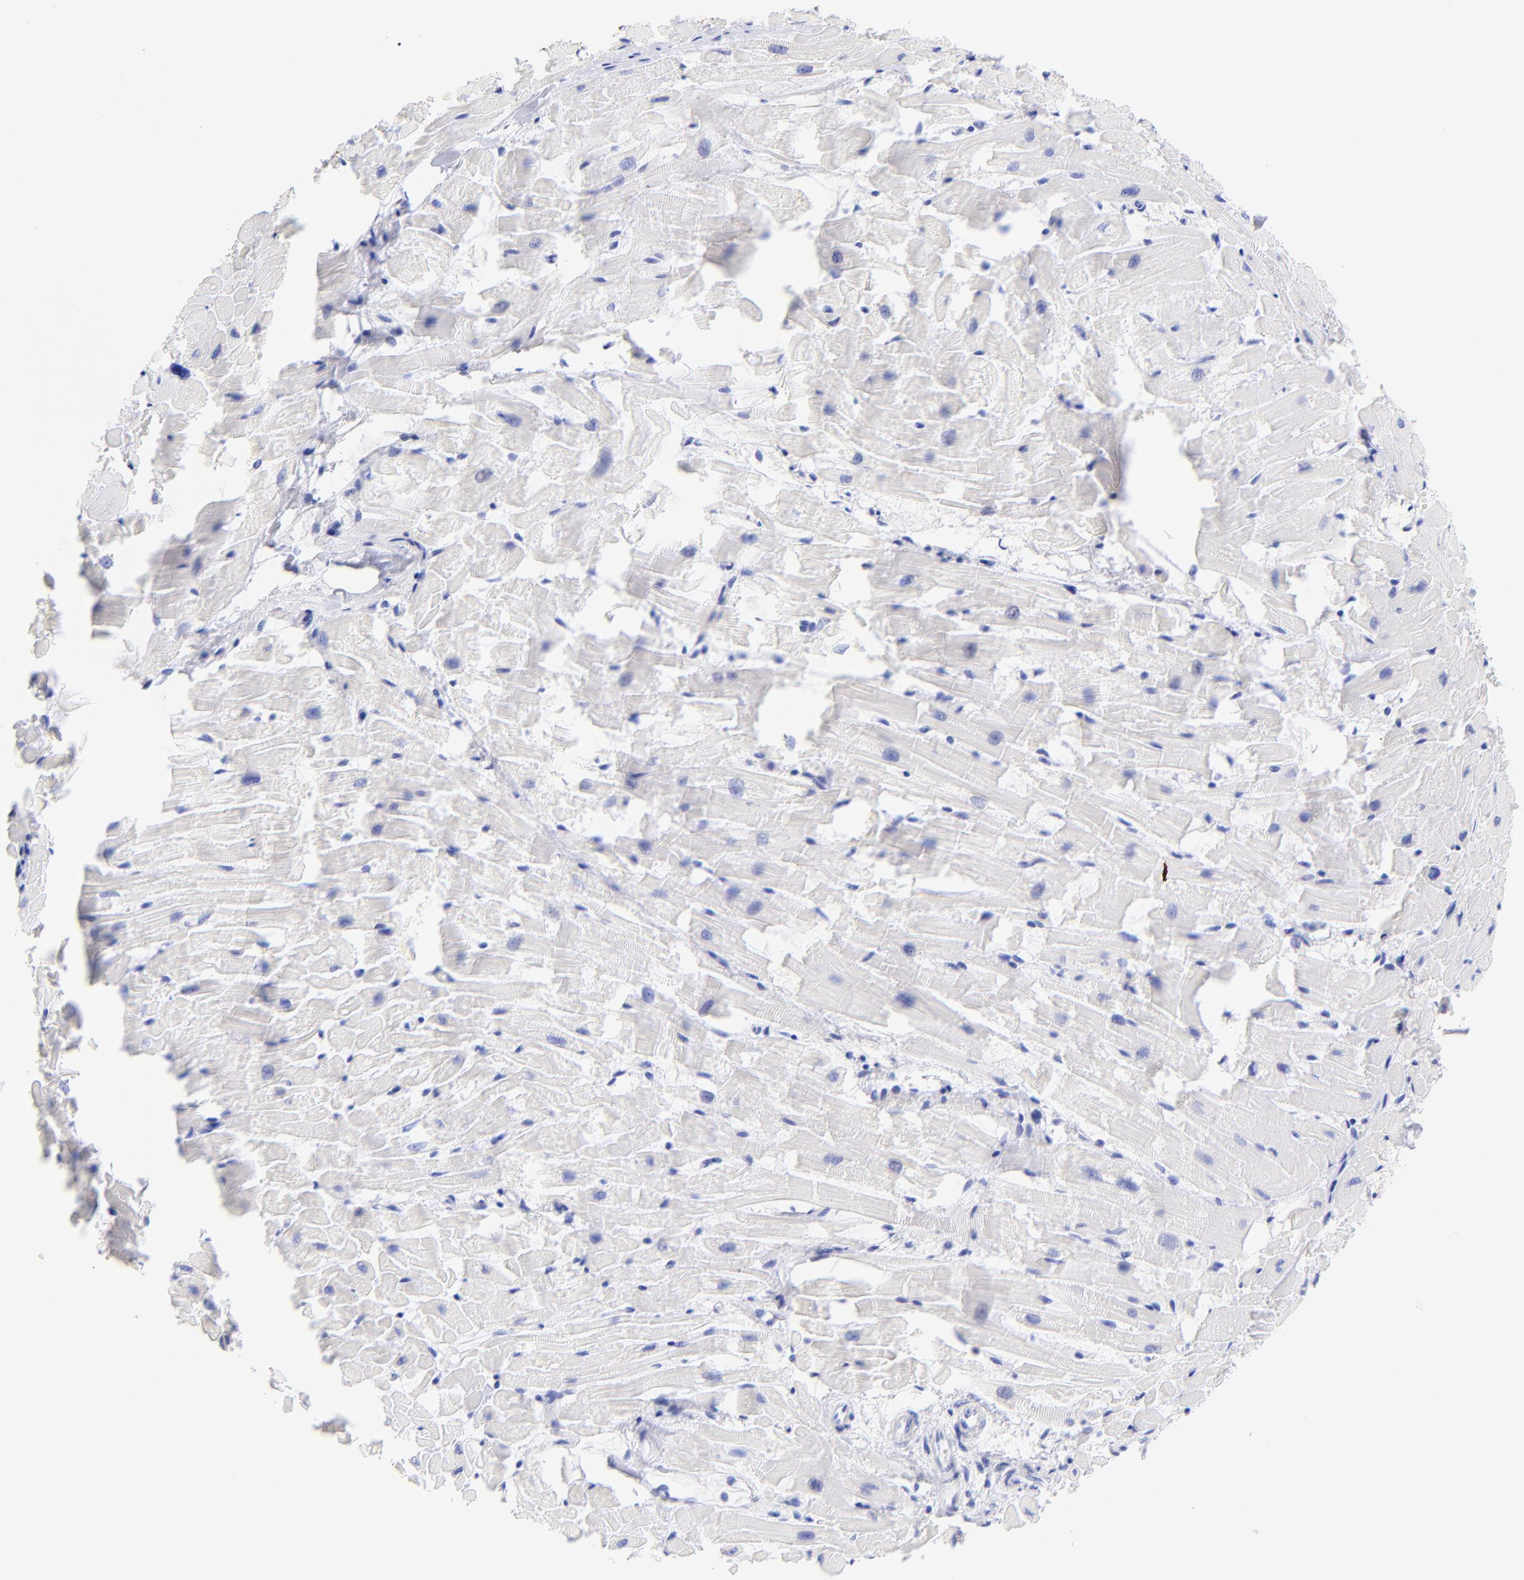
{"staining": {"intensity": "negative", "quantity": "none", "location": "none"}, "tissue": "heart muscle", "cell_type": "Cardiomyocytes", "image_type": "normal", "snomed": [{"axis": "morphology", "description": "Normal tissue, NOS"}, {"axis": "topography", "description": "Heart"}], "caption": "Heart muscle stained for a protein using immunohistochemistry (IHC) displays no expression cardiomyocytes.", "gene": "KRT19", "patient": {"sex": "female", "age": 19}}